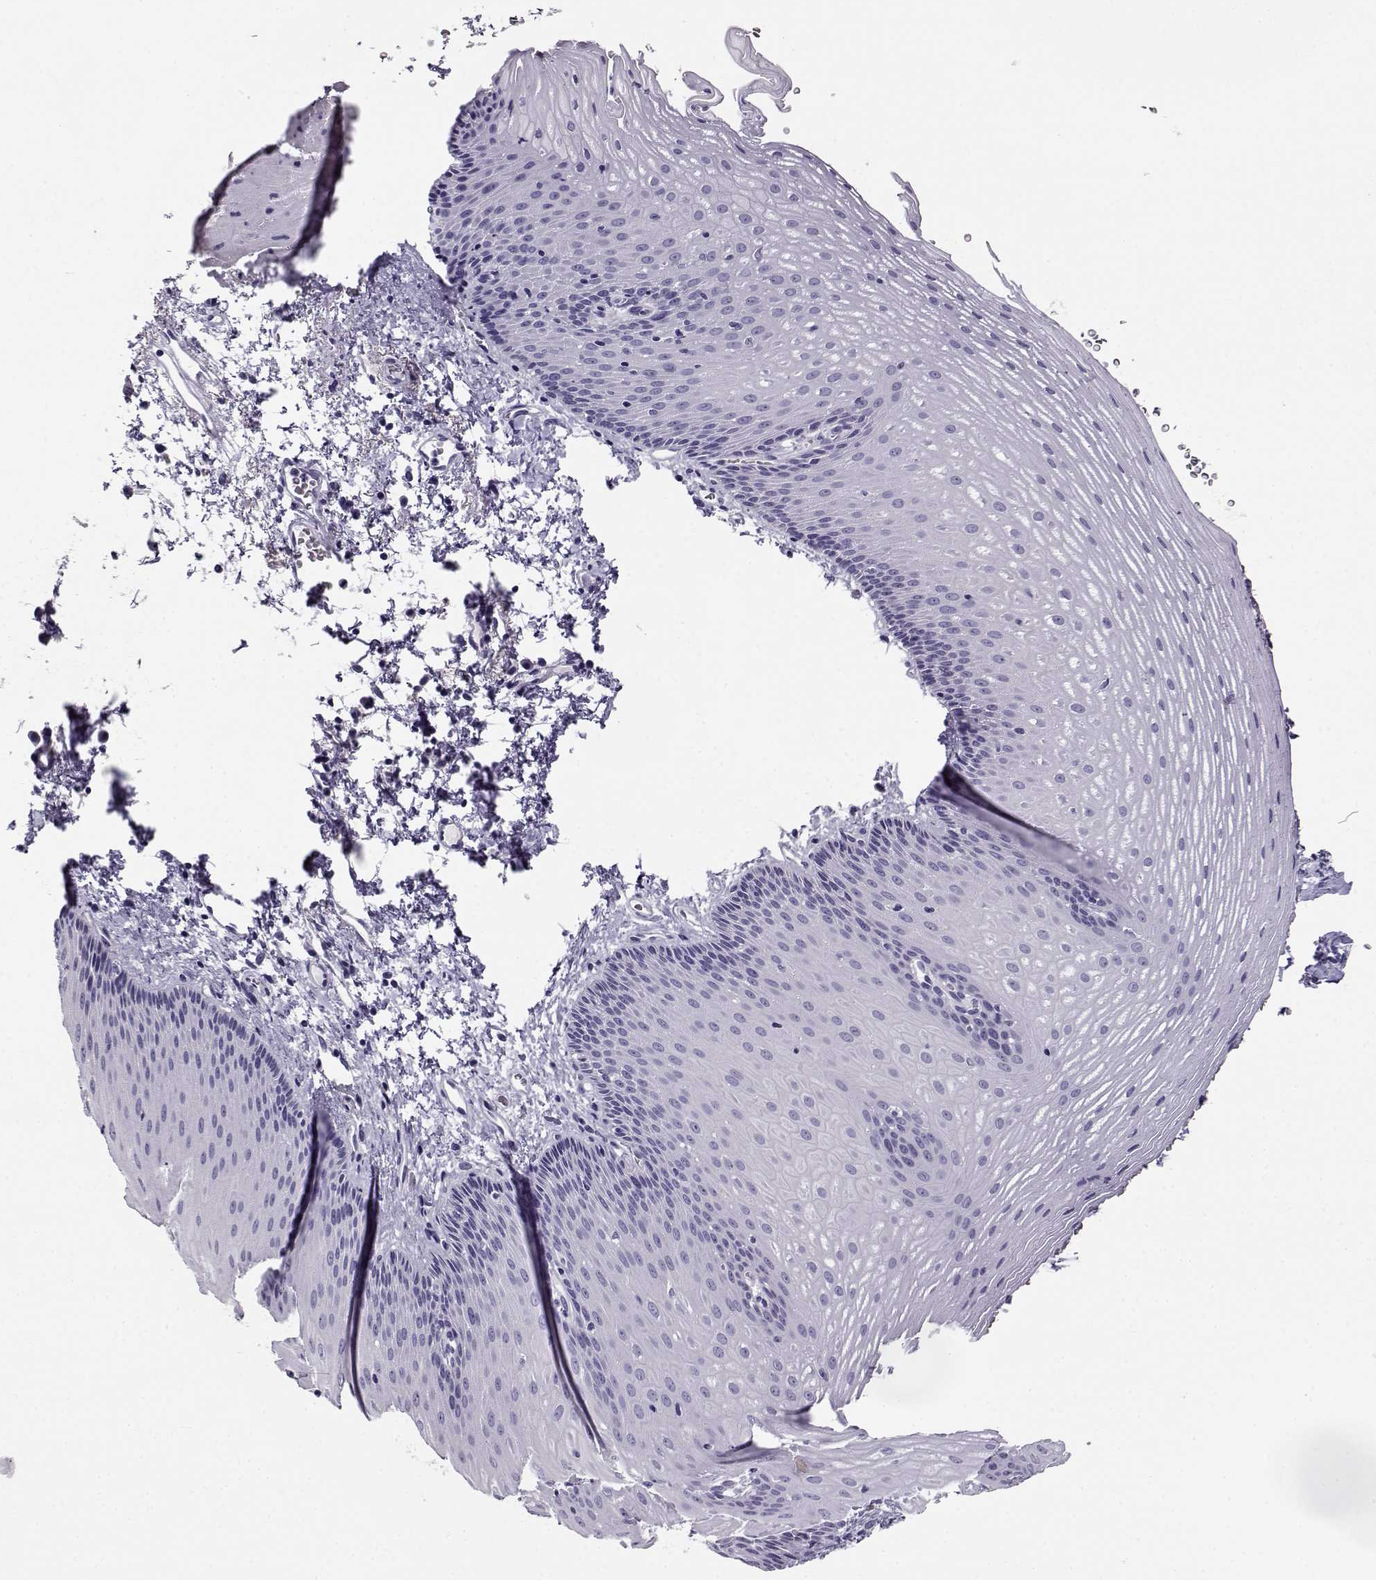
{"staining": {"intensity": "negative", "quantity": "none", "location": "none"}, "tissue": "esophagus", "cell_type": "Squamous epithelial cells", "image_type": "normal", "snomed": [{"axis": "morphology", "description": "Normal tissue, NOS"}, {"axis": "topography", "description": "Esophagus"}], "caption": "High magnification brightfield microscopy of normal esophagus stained with DAB (brown) and counterstained with hematoxylin (blue): squamous epithelial cells show no significant positivity.", "gene": "CABS1", "patient": {"sex": "male", "age": 76}}